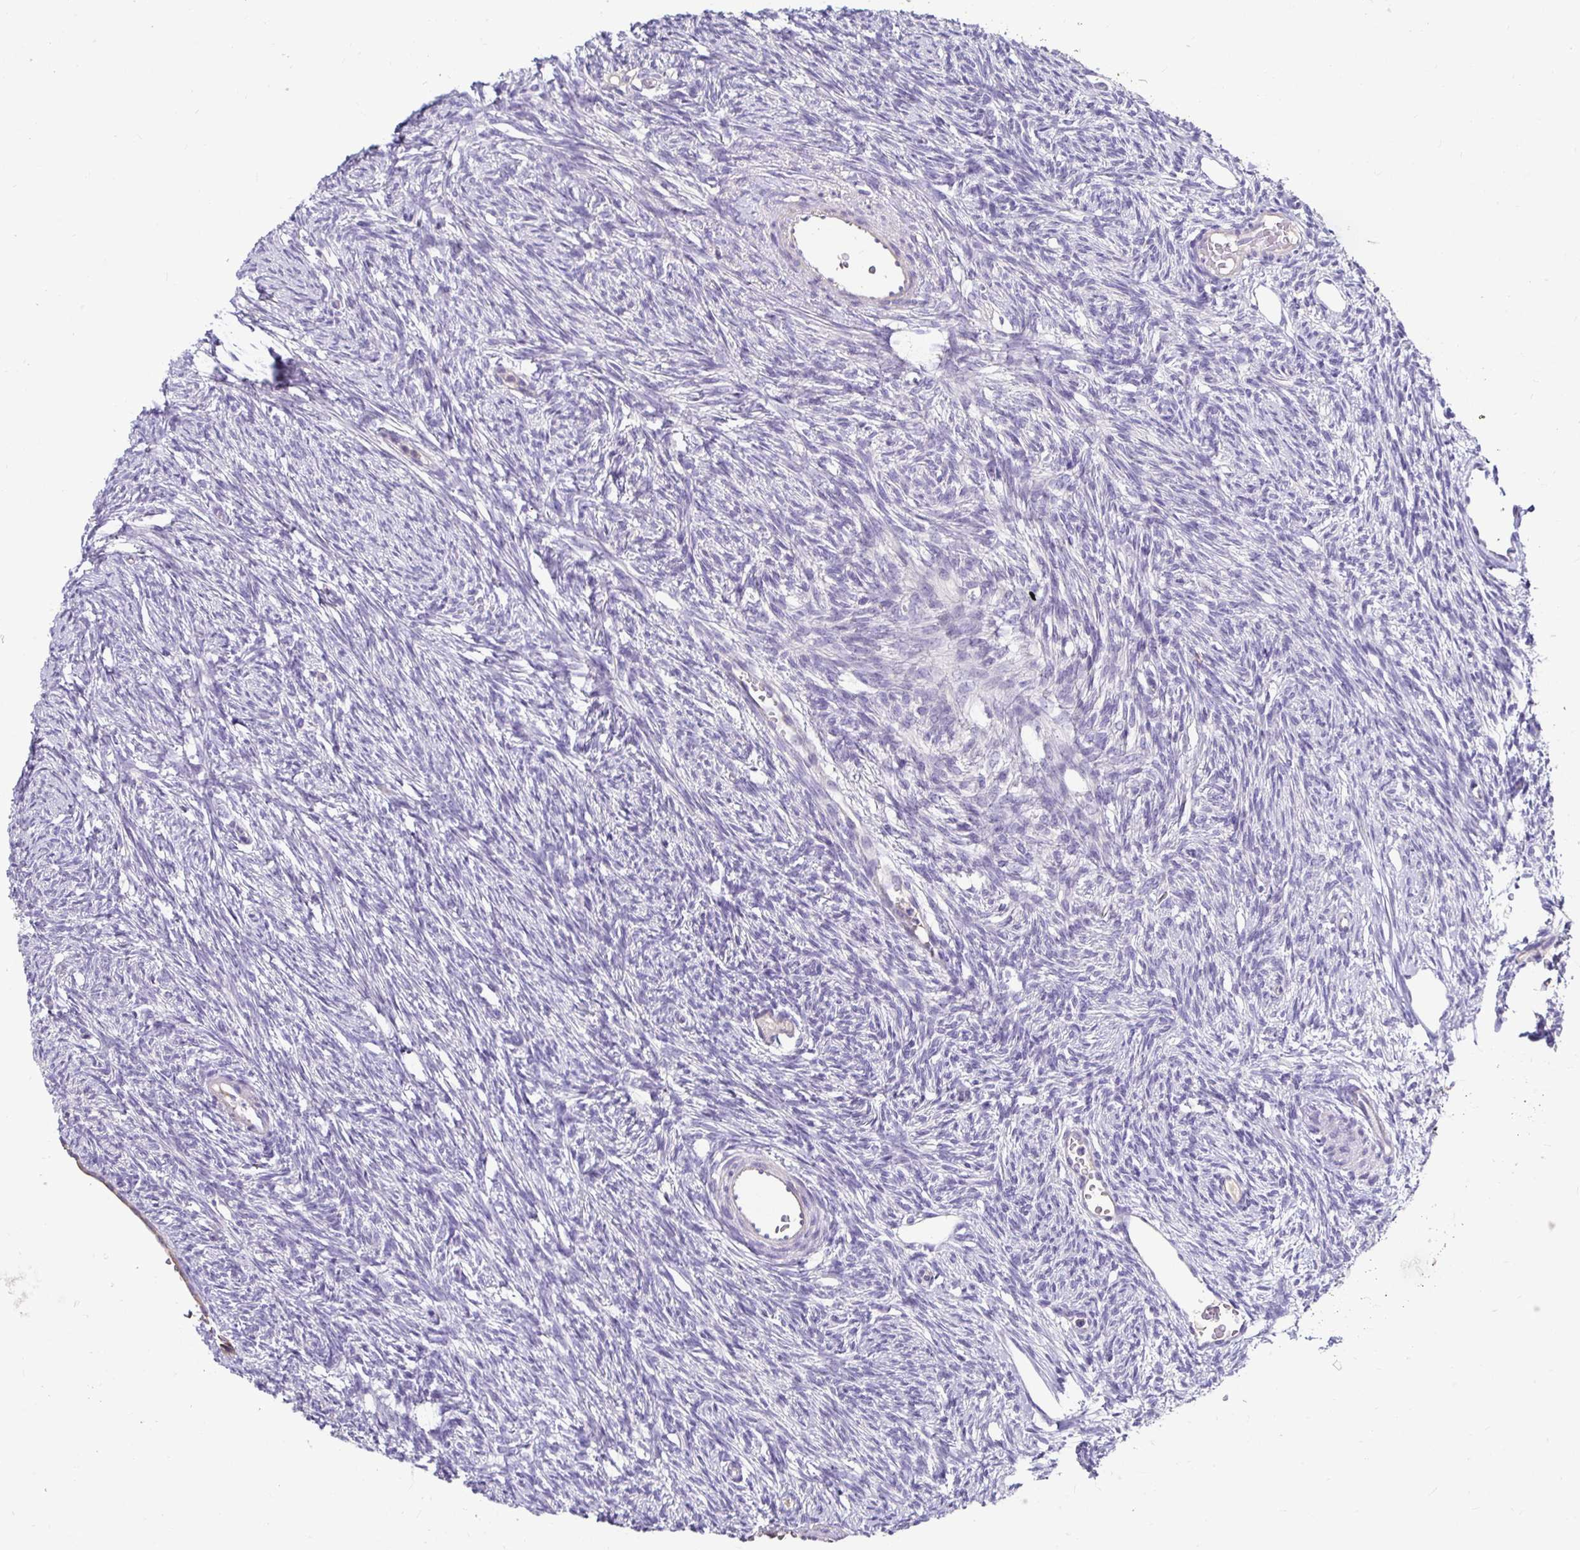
{"staining": {"intensity": "negative", "quantity": "none", "location": "none"}, "tissue": "ovary", "cell_type": "Follicle cells", "image_type": "normal", "snomed": [{"axis": "morphology", "description": "Normal tissue, NOS"}, {"axis": "topography", "description": "Ovary"}], "caption": "The histopathology image exhibits no significant positivity in follicle cells of ovary. (DAB (3,3'-diaminobenzidine) immunohistochemistry (IHC) visualized using brightfield microscopy, high magnification).", "gene": "AKAP6", "patient": {"sex": "female", "age": 33}}